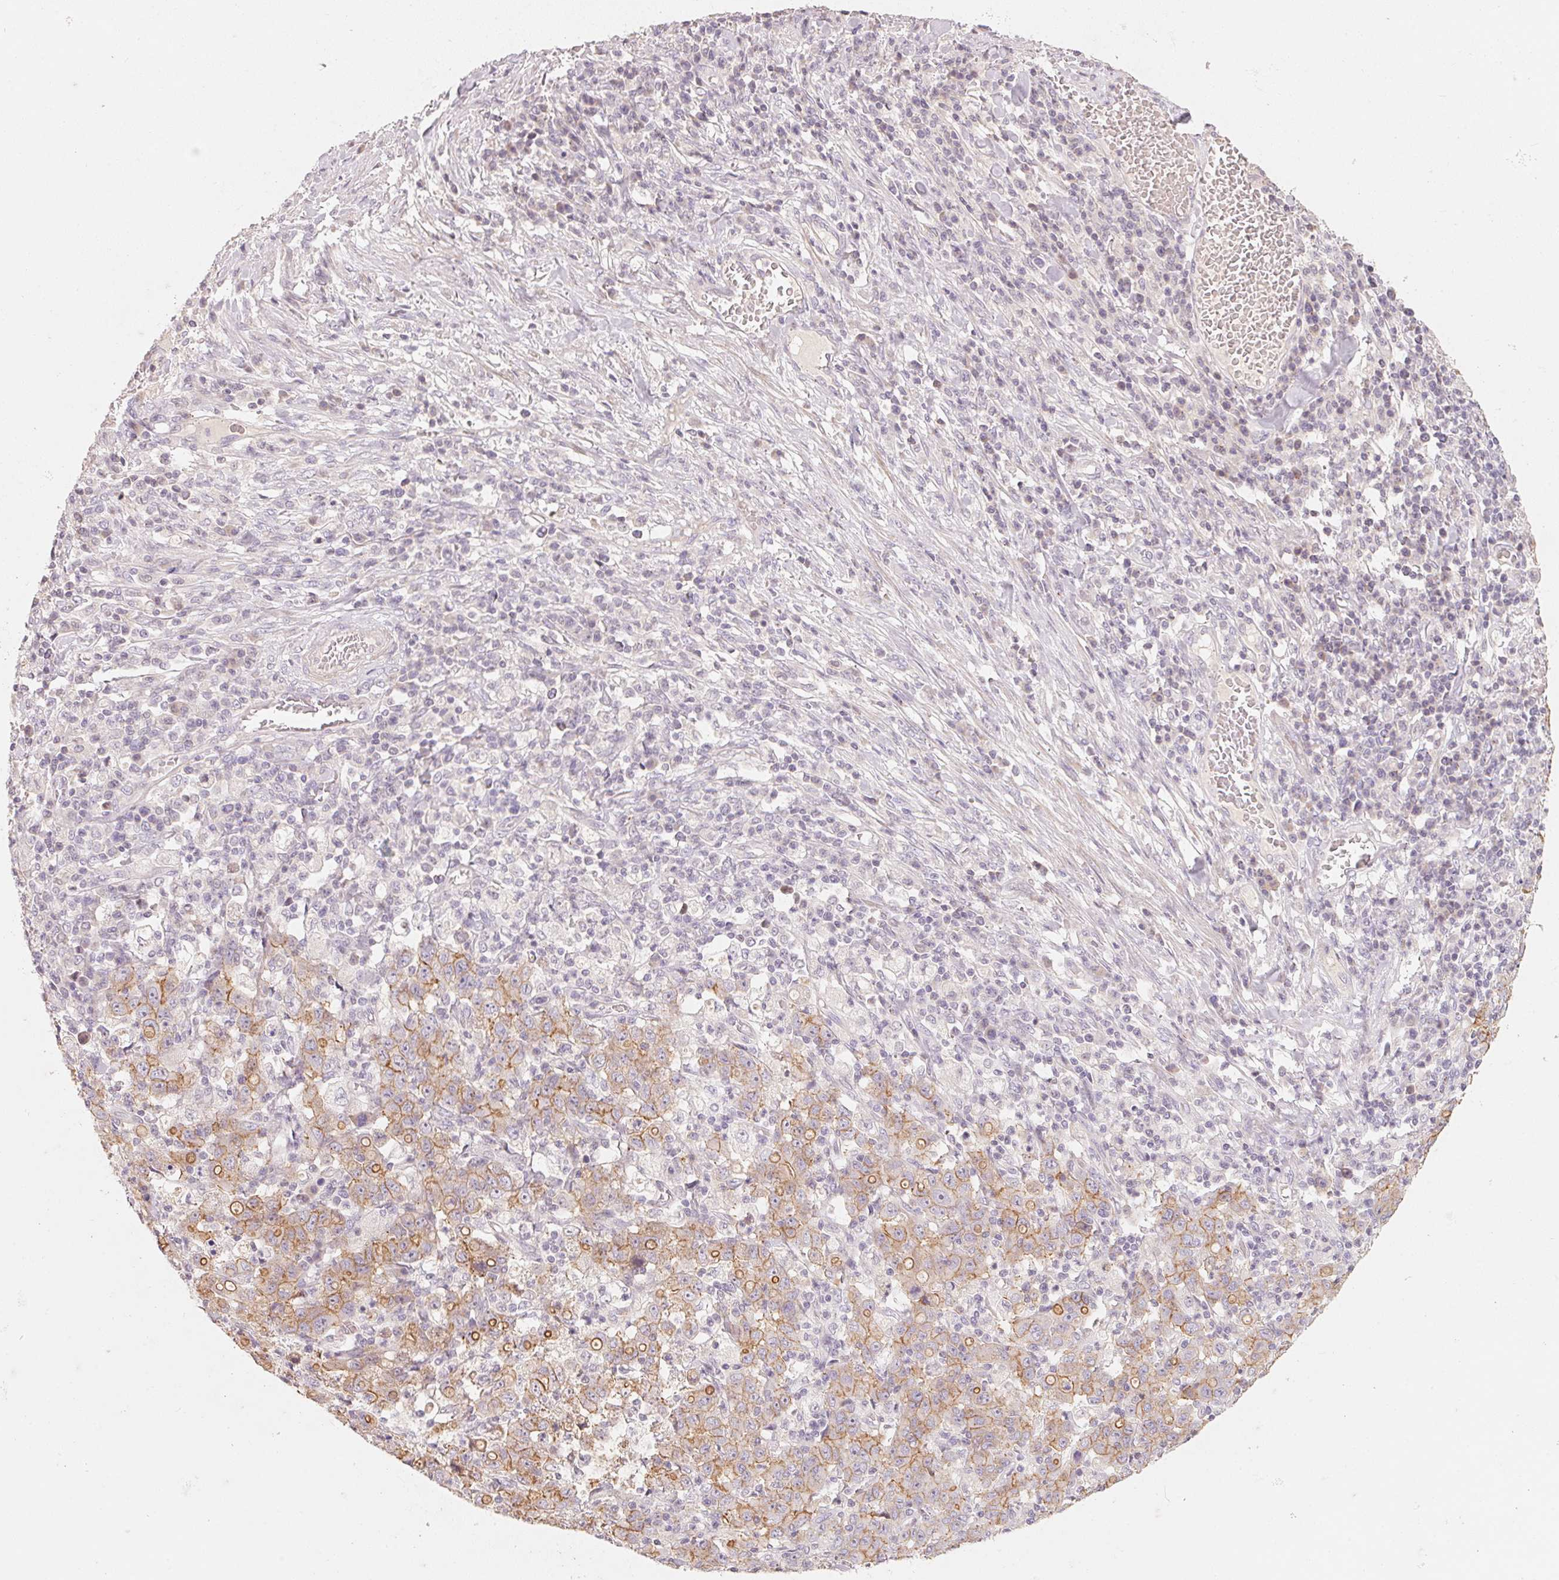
{"staining": {"intensity": "moderate", "quantity": "25%-75%", "location": "cytoplasmic/membranous"}, "tissue": "stomach cancer", "cell_type": "Tumor cells", "image_type": "cancer", "snomed": [{"axis": "morphology", "description": "Adenocarcinoma, NOS"}, {"axis": "topography", "description": "Stomach, upper"}], "caption": "About 25%-75% of tumor cells in adenocarcinoma (stomach) reveal moderate cytoplasmic/membranous protein expression as visualized by brown immunohistochemical staining.", "gene": "TP53AIP1", "patient": {"sex": "male", "age": 69}}